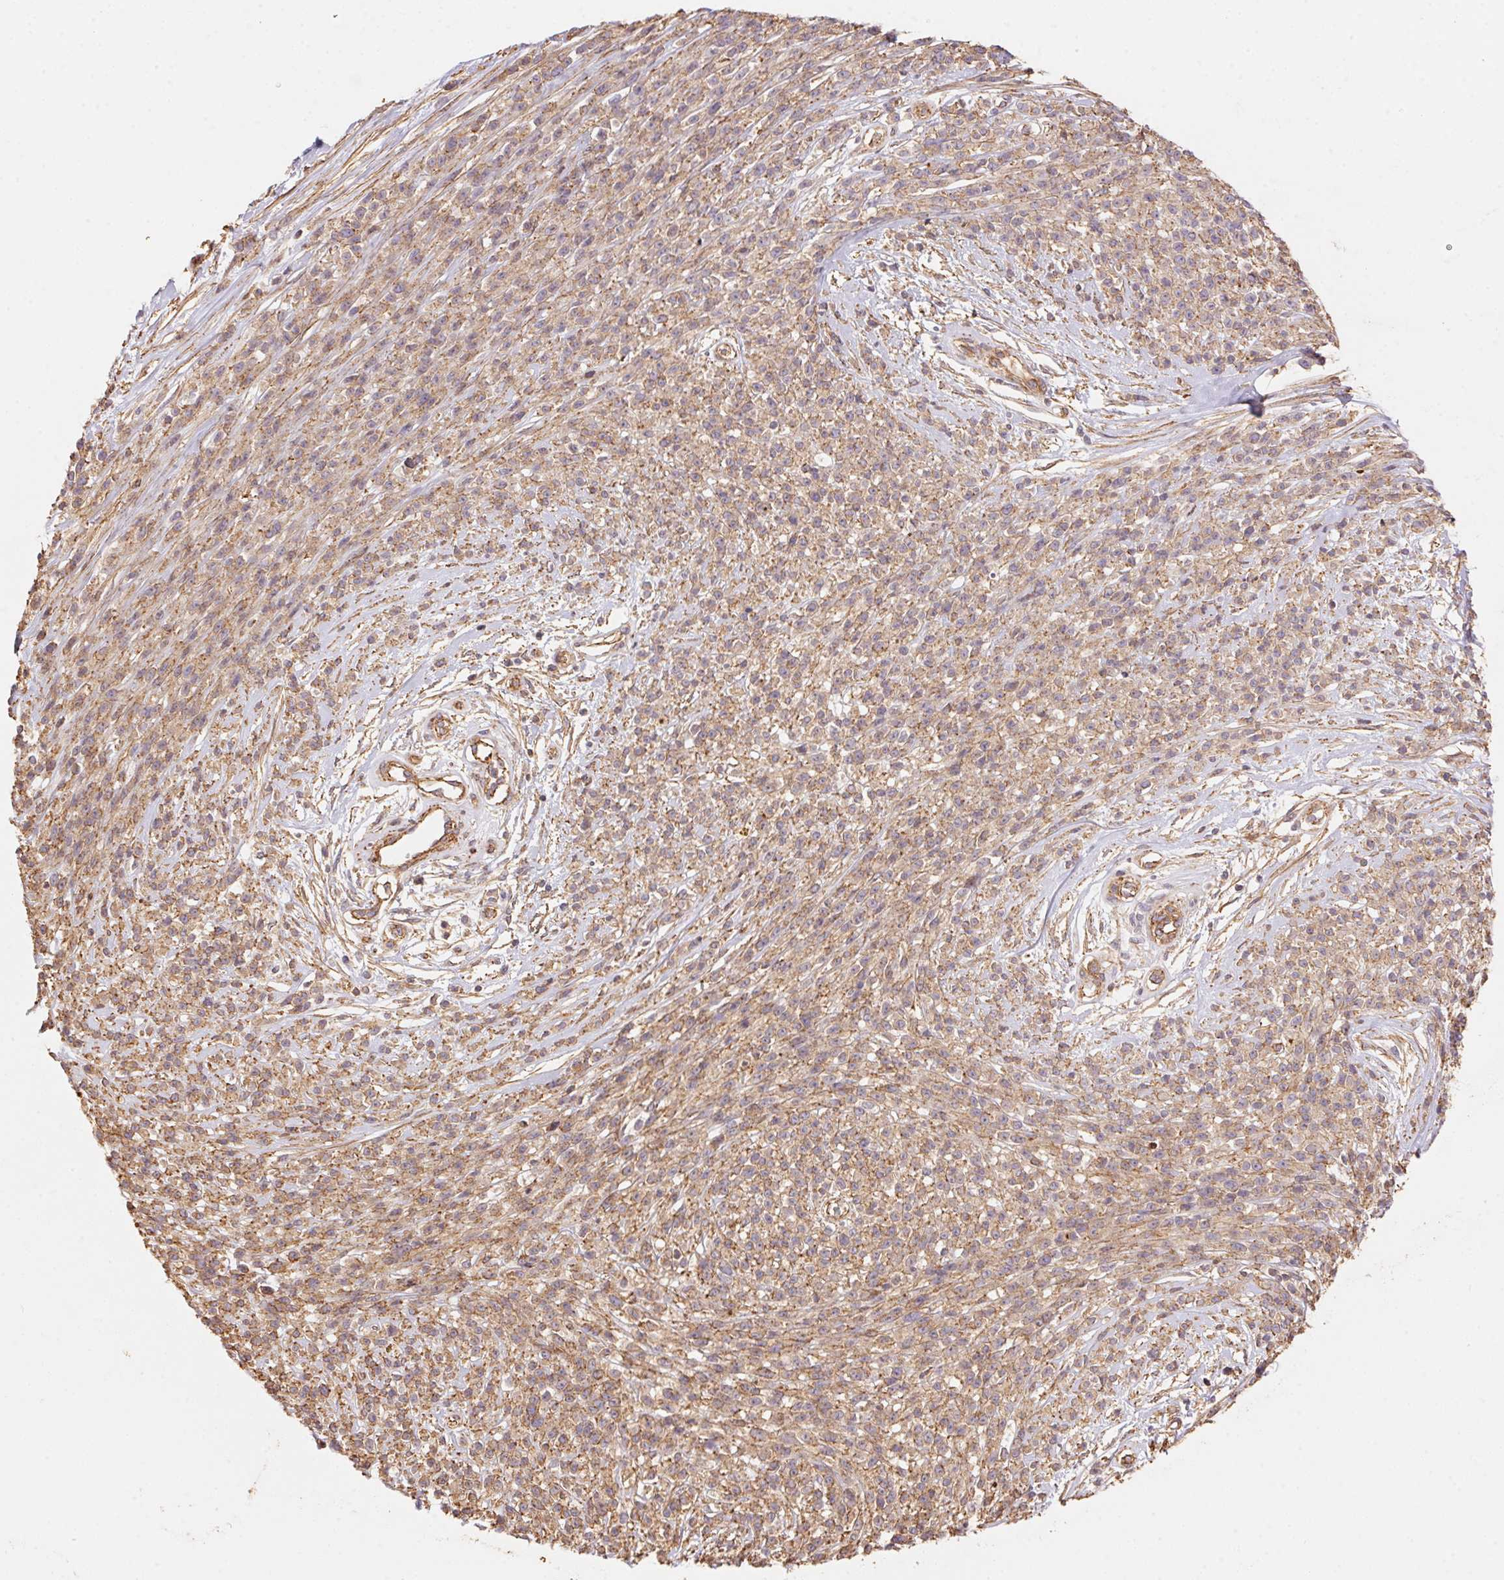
{"staining": {"intensity": "weak", "quantity": ">75%", "location": "cytoplasmic/membranous"}, "tissue": "melanoma", "cell_type": "Tumor cells", "image_type": "cancer", "snomed": [{"axis": "morphology", "description": "Malignant melanoma, NOS"}, {"axis": "topography", "description": "Skin"}, {"axis": "topography", "description": "Skin of trunk"}], "caption": "A brown stain labels weak cytoplasmic/membranous staining of a protein in melanoma tumor cells.", "gene": "FRAS1", "patient": {"sex": "male", "age": 74}}